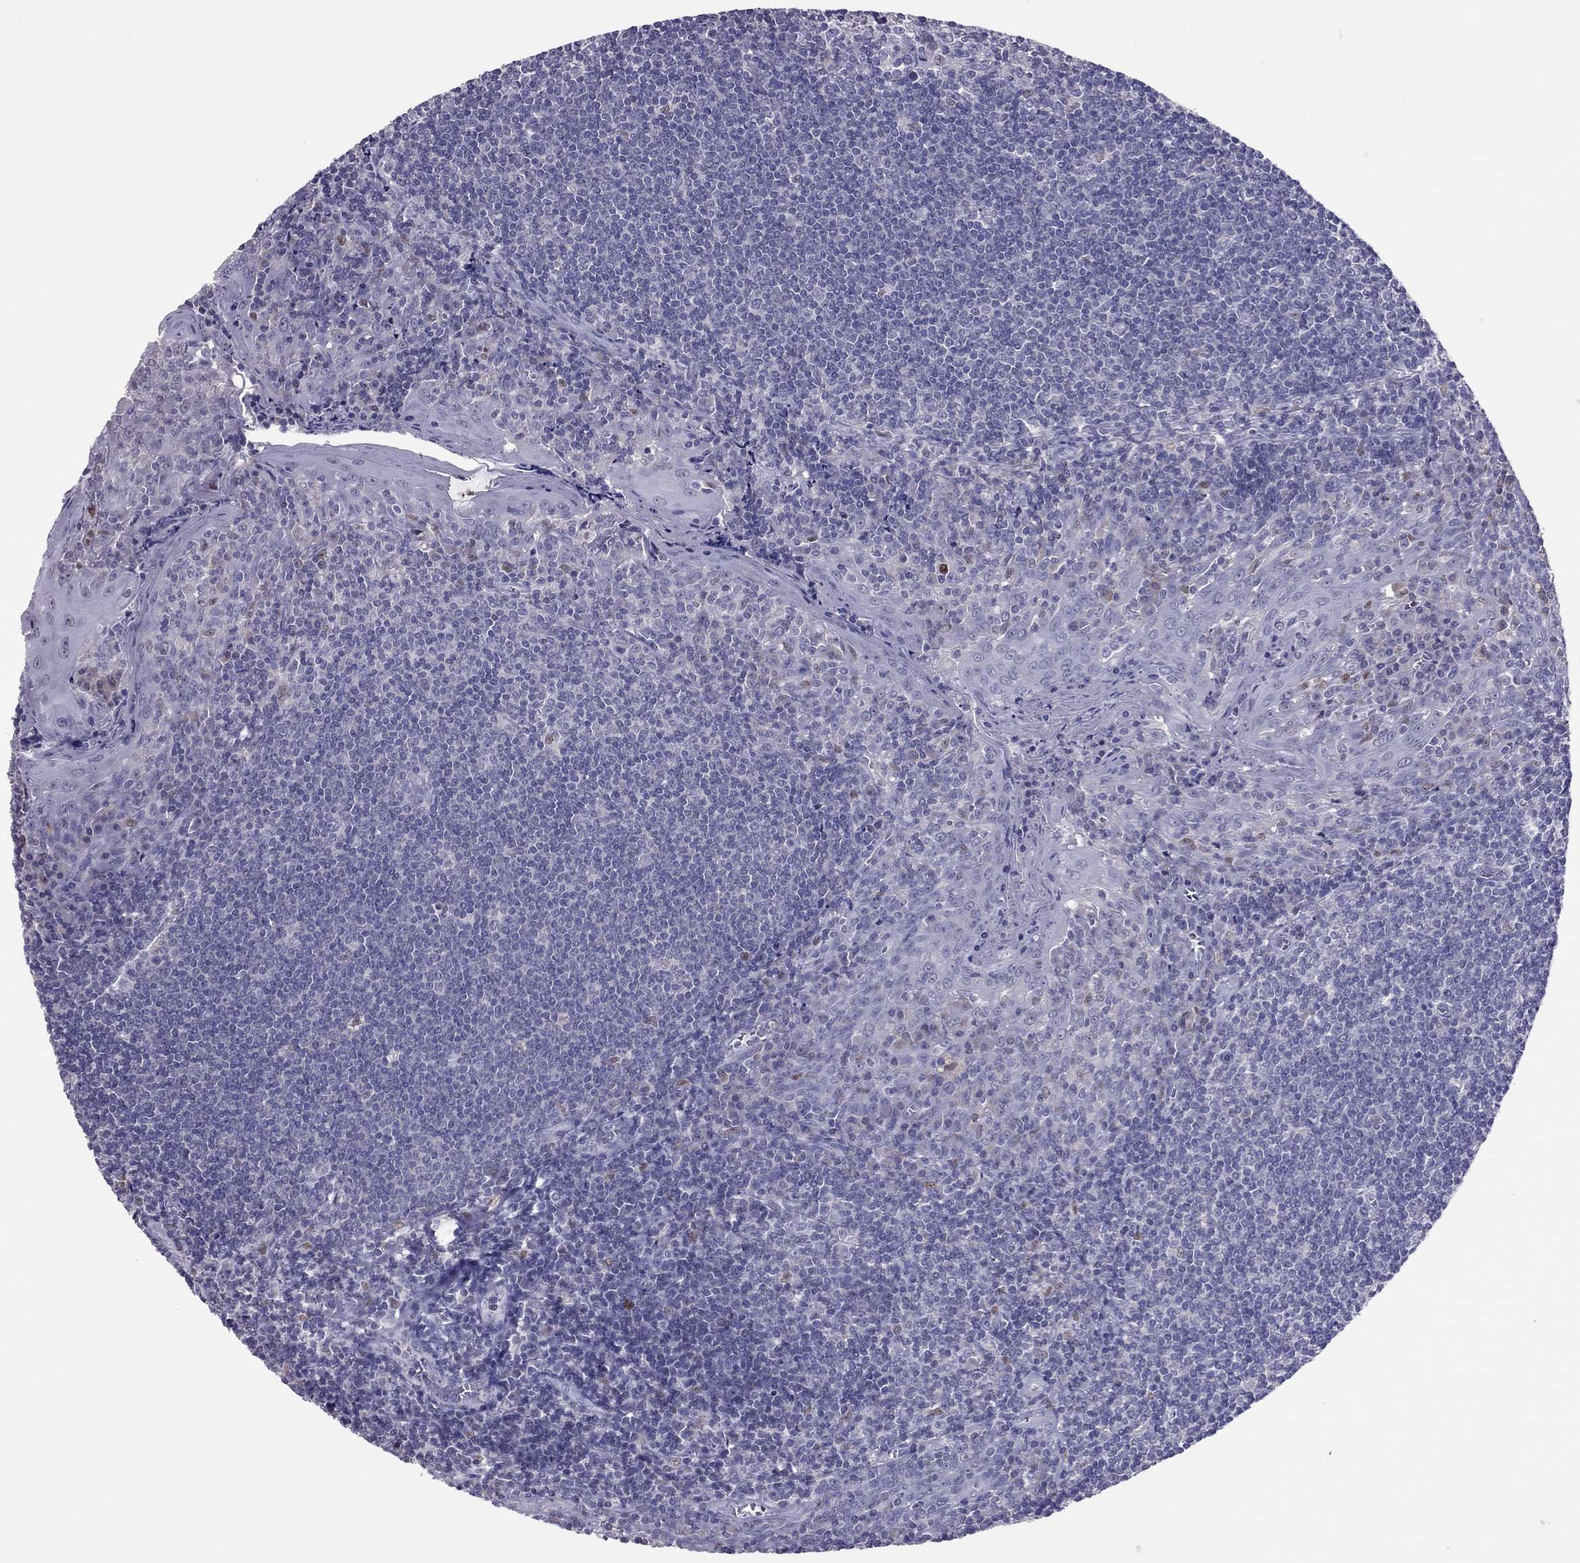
{"staining": {"intensity": "weak", "quantity": "<25%", "location": "nuclear"}, "tissue": "tonsil", "cell_type": "Germinal center cells", "image_type": "normal", "snomed": [{"axis": "morphology", "description": "Normal tissue, NOS"}, {"axis": "topography", "description": "Tonsil"}], "caption": "This is a photomicrograph of immunohistochemistry staining of benign tonsil, which shows no staining in germinal center cells.", "gene": "SPINT3", "patient": {"sex": "male", "age": 33}}